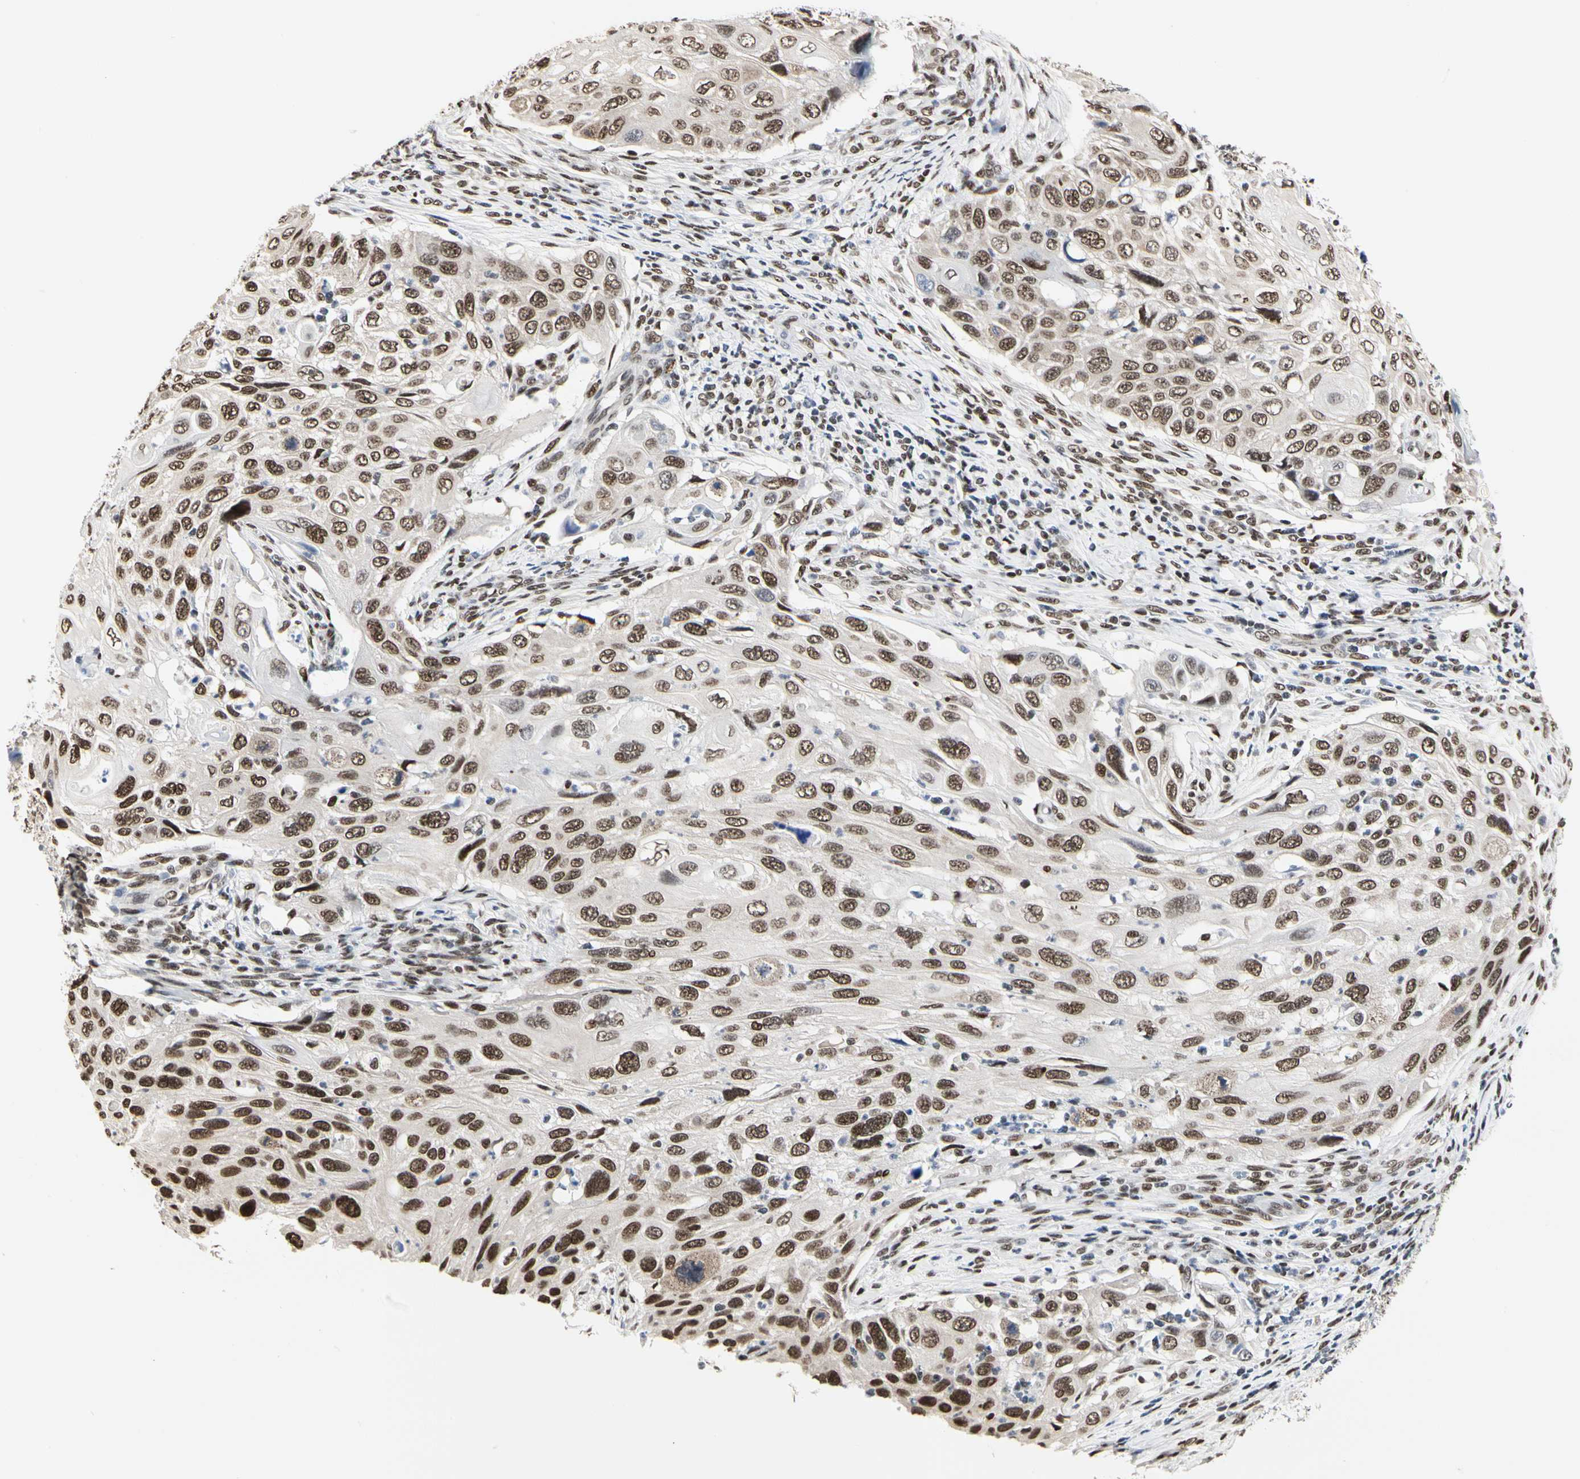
{"staining": {"intensity": "moderate", "quantity": ">75%", "location": "nuclear"}, "tissue": "cervical cancer", "cell_type": "Tumor cells", "image_type": "cancer", "snomed": [{"axis": "morphology", "description": "Squamous cell carcinoma, NOS"}, {"axis": "topography", "description": "Cervix"}], "caption": "An IHC micrograph of tumor tissue is shown. Protein staining in brown highlights moderate nuclear positivity in cervical cancer (squamous cell carcinoma) within tumor cells. Using DAB (brown) and hematoxylin (blue) stains, captured at high magnification using brightfield microscopy.", "gene": "PRMT3", "patient": {"sex": "female", "age": 70}}